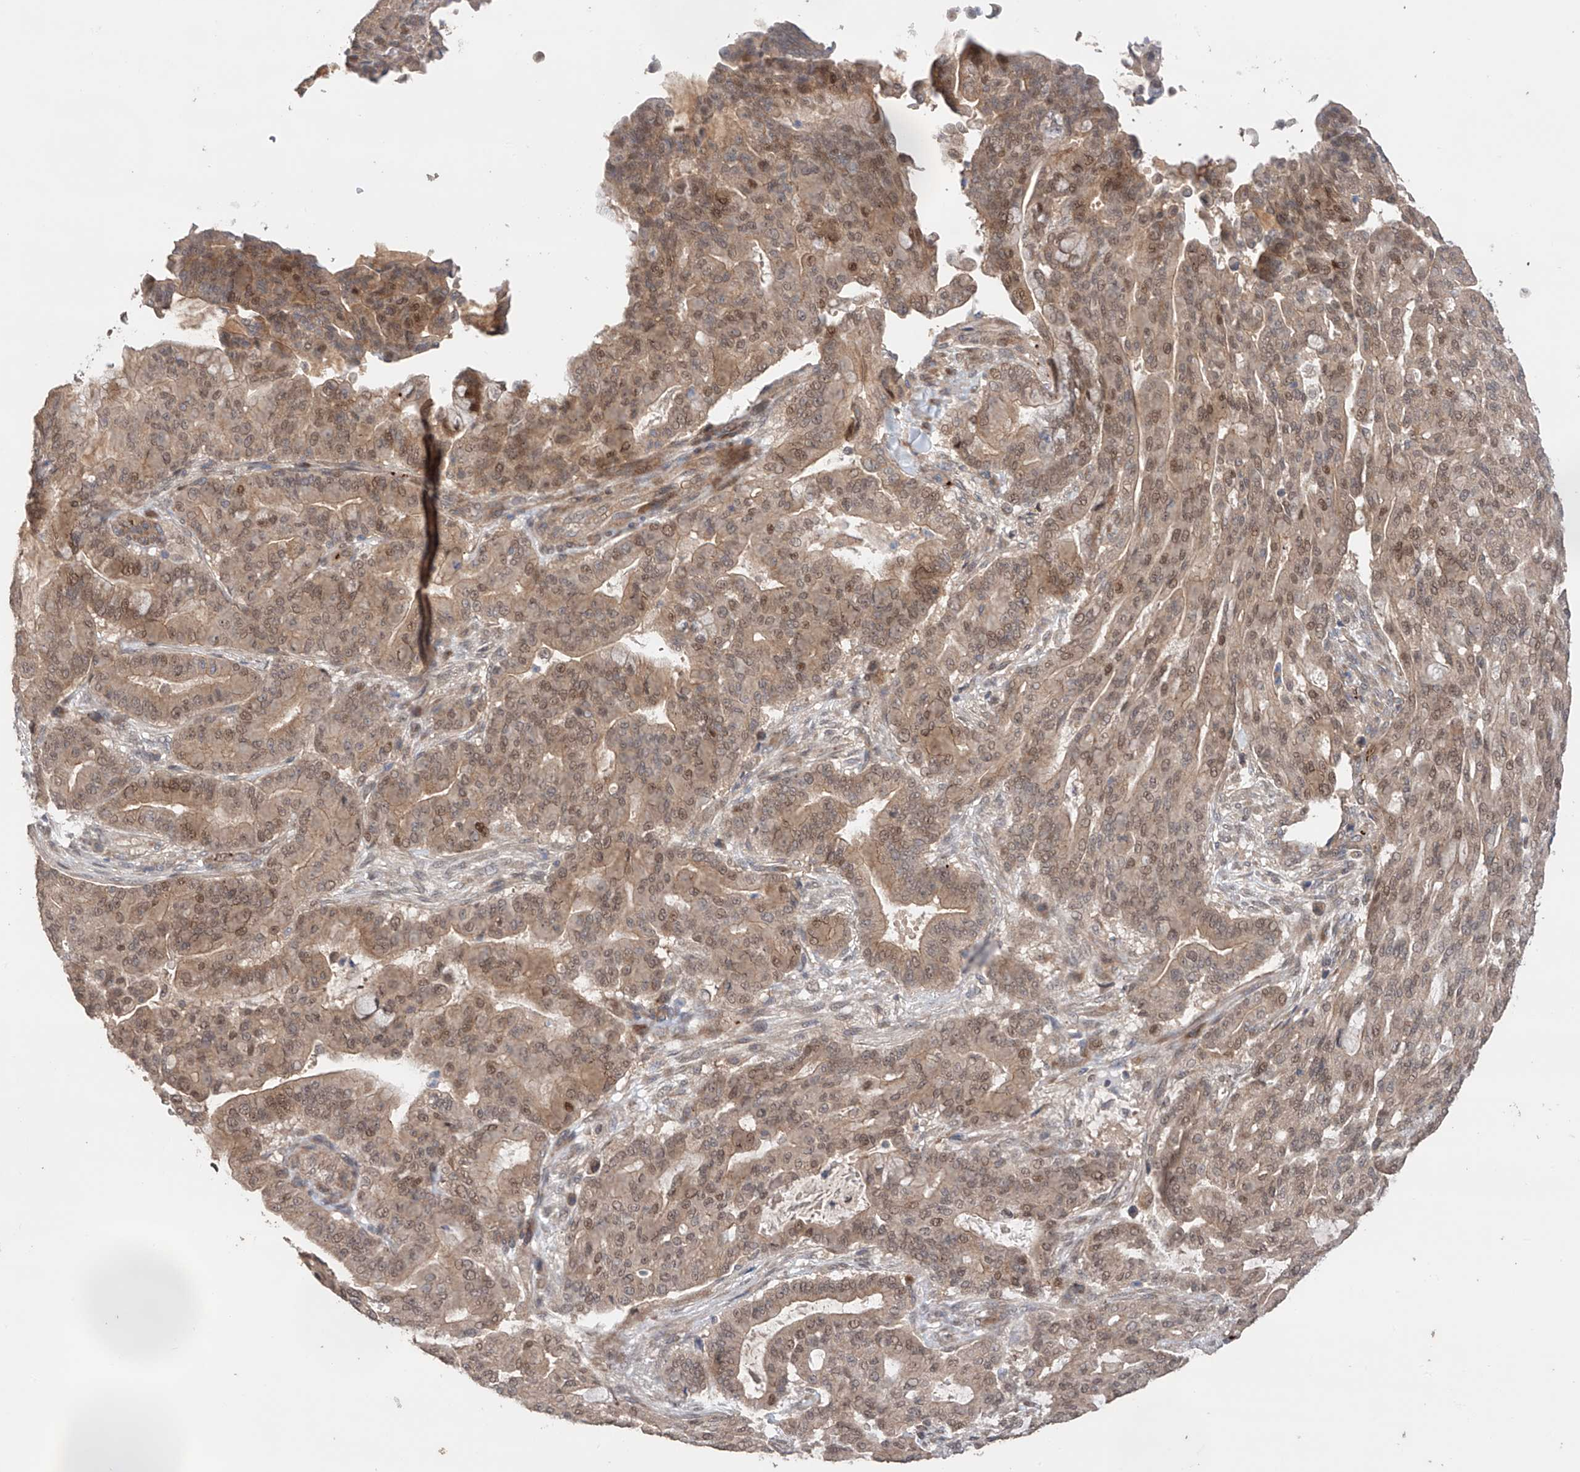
{"staining": {"intensity": "moderate", "quantity": ">75%", "location": "cytoplasmic/membranous,nuclear"}, "tissue": "pancreatic cancer", "cell_type": "Tumor cells", "image_type": "cancer", "snomed": [{"axis": "morphology", "description": "Adenocarcinoma, NOS"}, {"axis": "topography", "description": "Pancreas"}], "caption": "The image displays a brown stain indicating the presence of a protein in the cytoplasmic/membranous and nuclear of tumor cells in adenocarcinoma (pancreatic). (IHC, brightfield microscopy, high magnification).", "gene": "ZFHX2", "patient": {"sex": "male", "age": 63}}